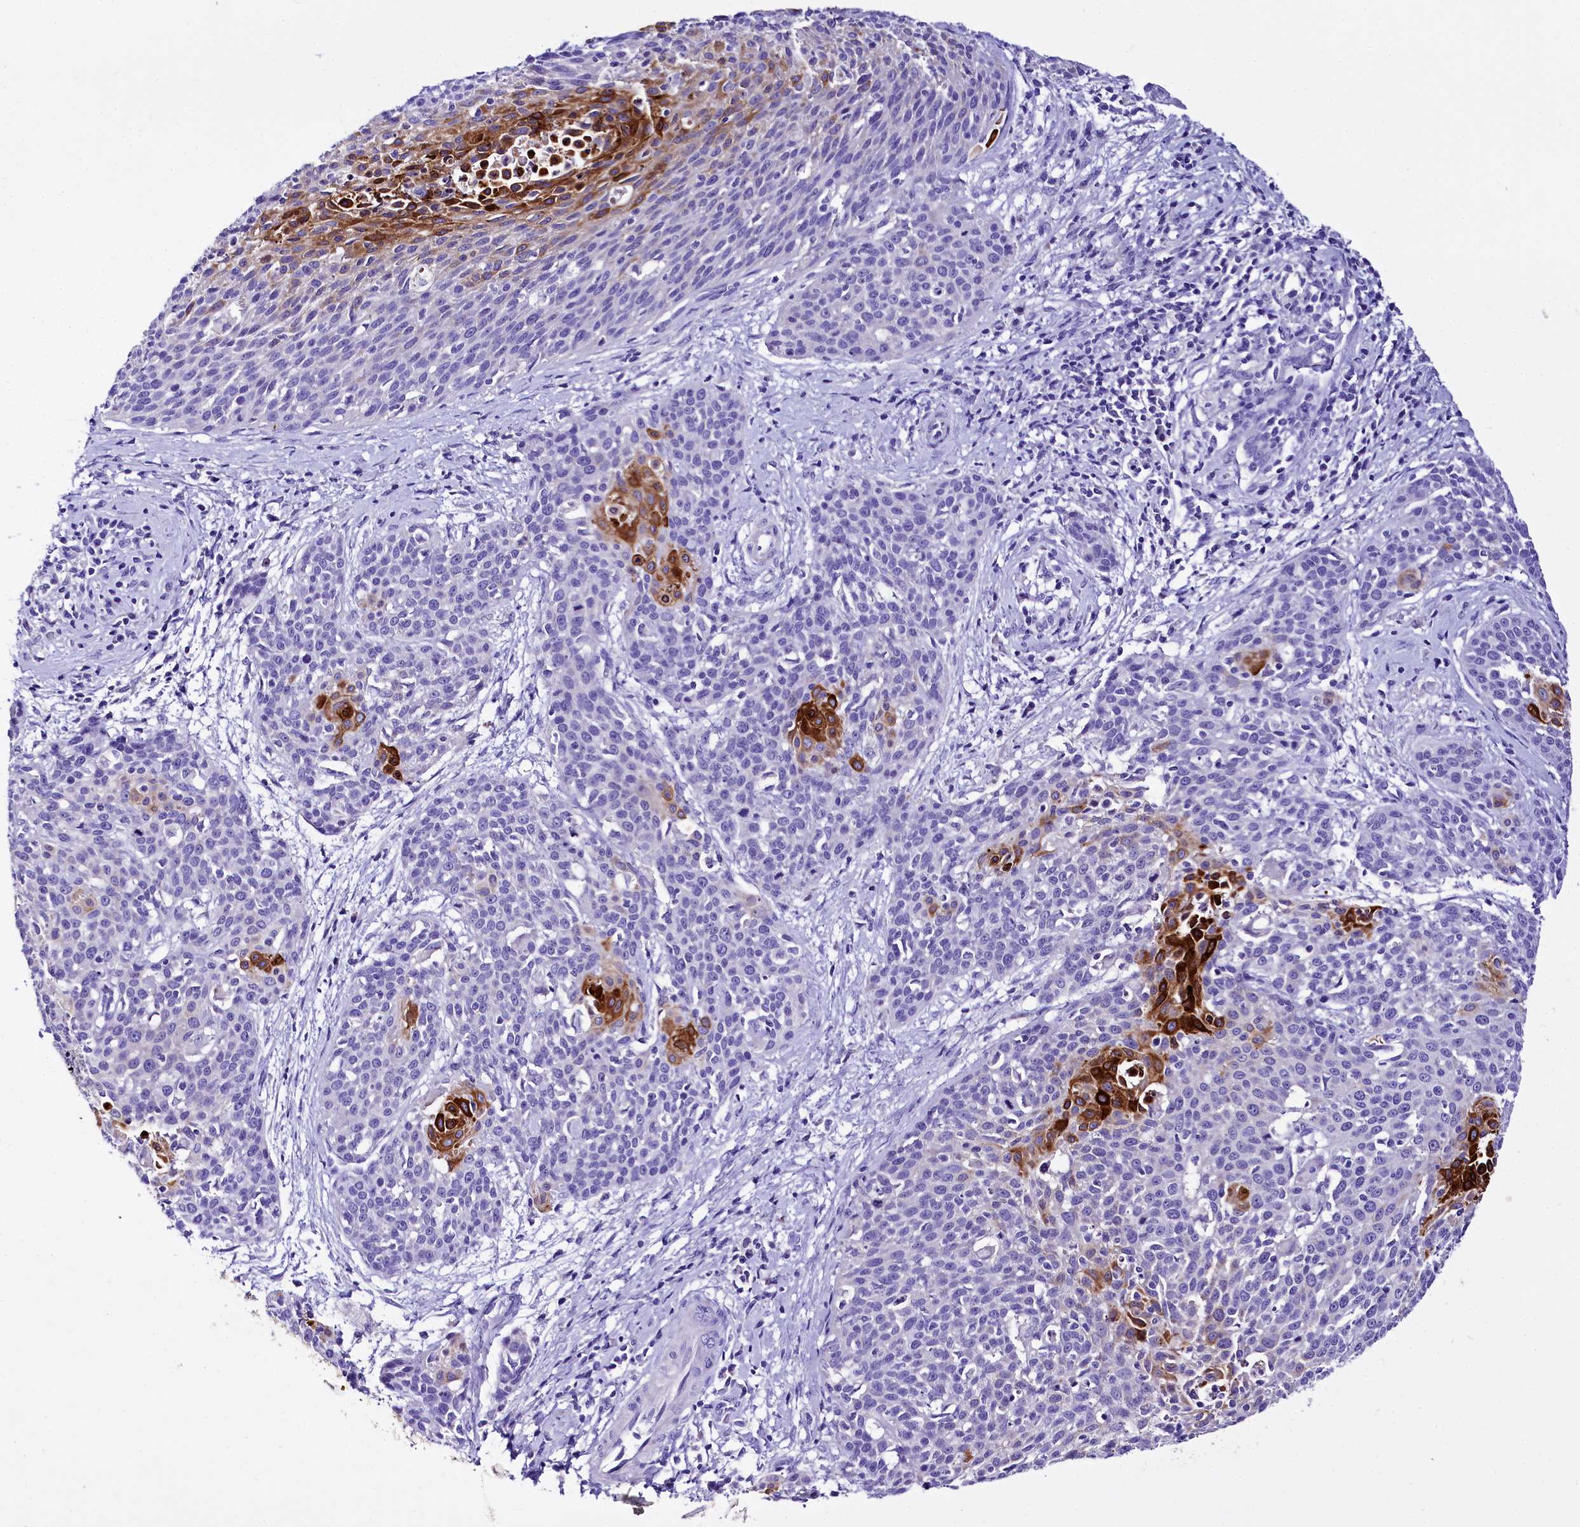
{"staining": {"intensity": "strong", "quantity": "<25%", "location": "cytoplasmic/membranous"}, "tissue": "cervical cancer", "cell_type": "Tumor cells", "image_type": "cancer", "snomed": [{"axis": "morphology", "description": "Squamous cell carcinoma, NOS"}, {"axis": "topography", "description": "Cervix"}], "caption": "Immunohistochemical staining of human squamous cell carcinoma (cervical) shows medium levels of strong cytoplasmic/membranous protein staining in about <25% of tumor cells.", "gene": "A2ML1", "patient": {"sex": "female", "age": 38}}